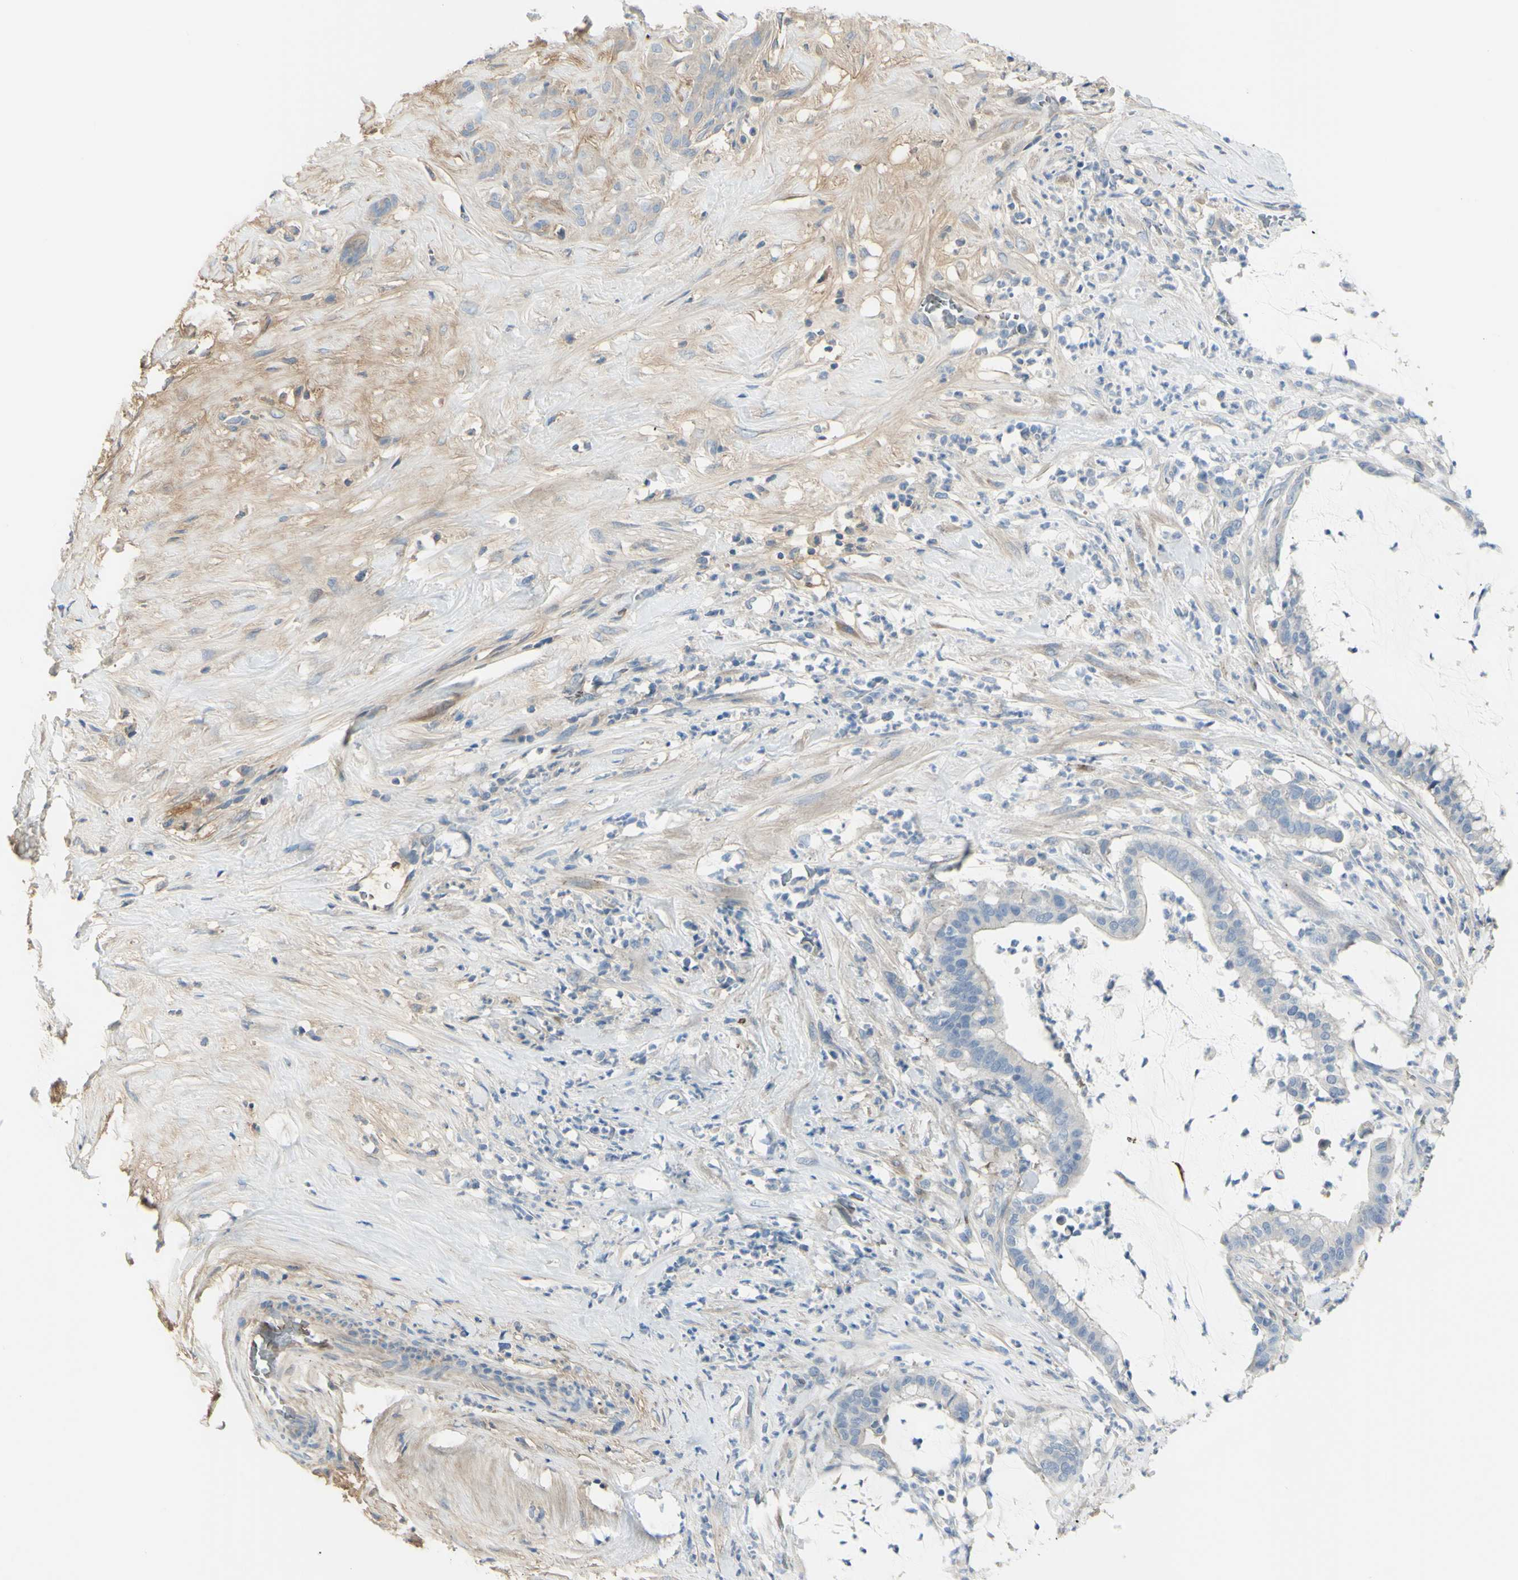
{"staining": {"intensity": "negative", "quantity": "none", "location": "none"}, "tissue": "pancreatic cancer", "cell_type": "Tumor cells", "image_type": "cancer", "snomed": [{"axis": "morphology", "description": "Adenocarcinoma, NOS"}, {"axis": "topography", "description": "Pancreas"}], "caption": "This is an immunohistochemistry histopathology image of pancreatic adenocarcinoma. There is no expression in tumor cells.", "gene": "NCBP2L", "patient": {"sex": "male", "age": 41}}